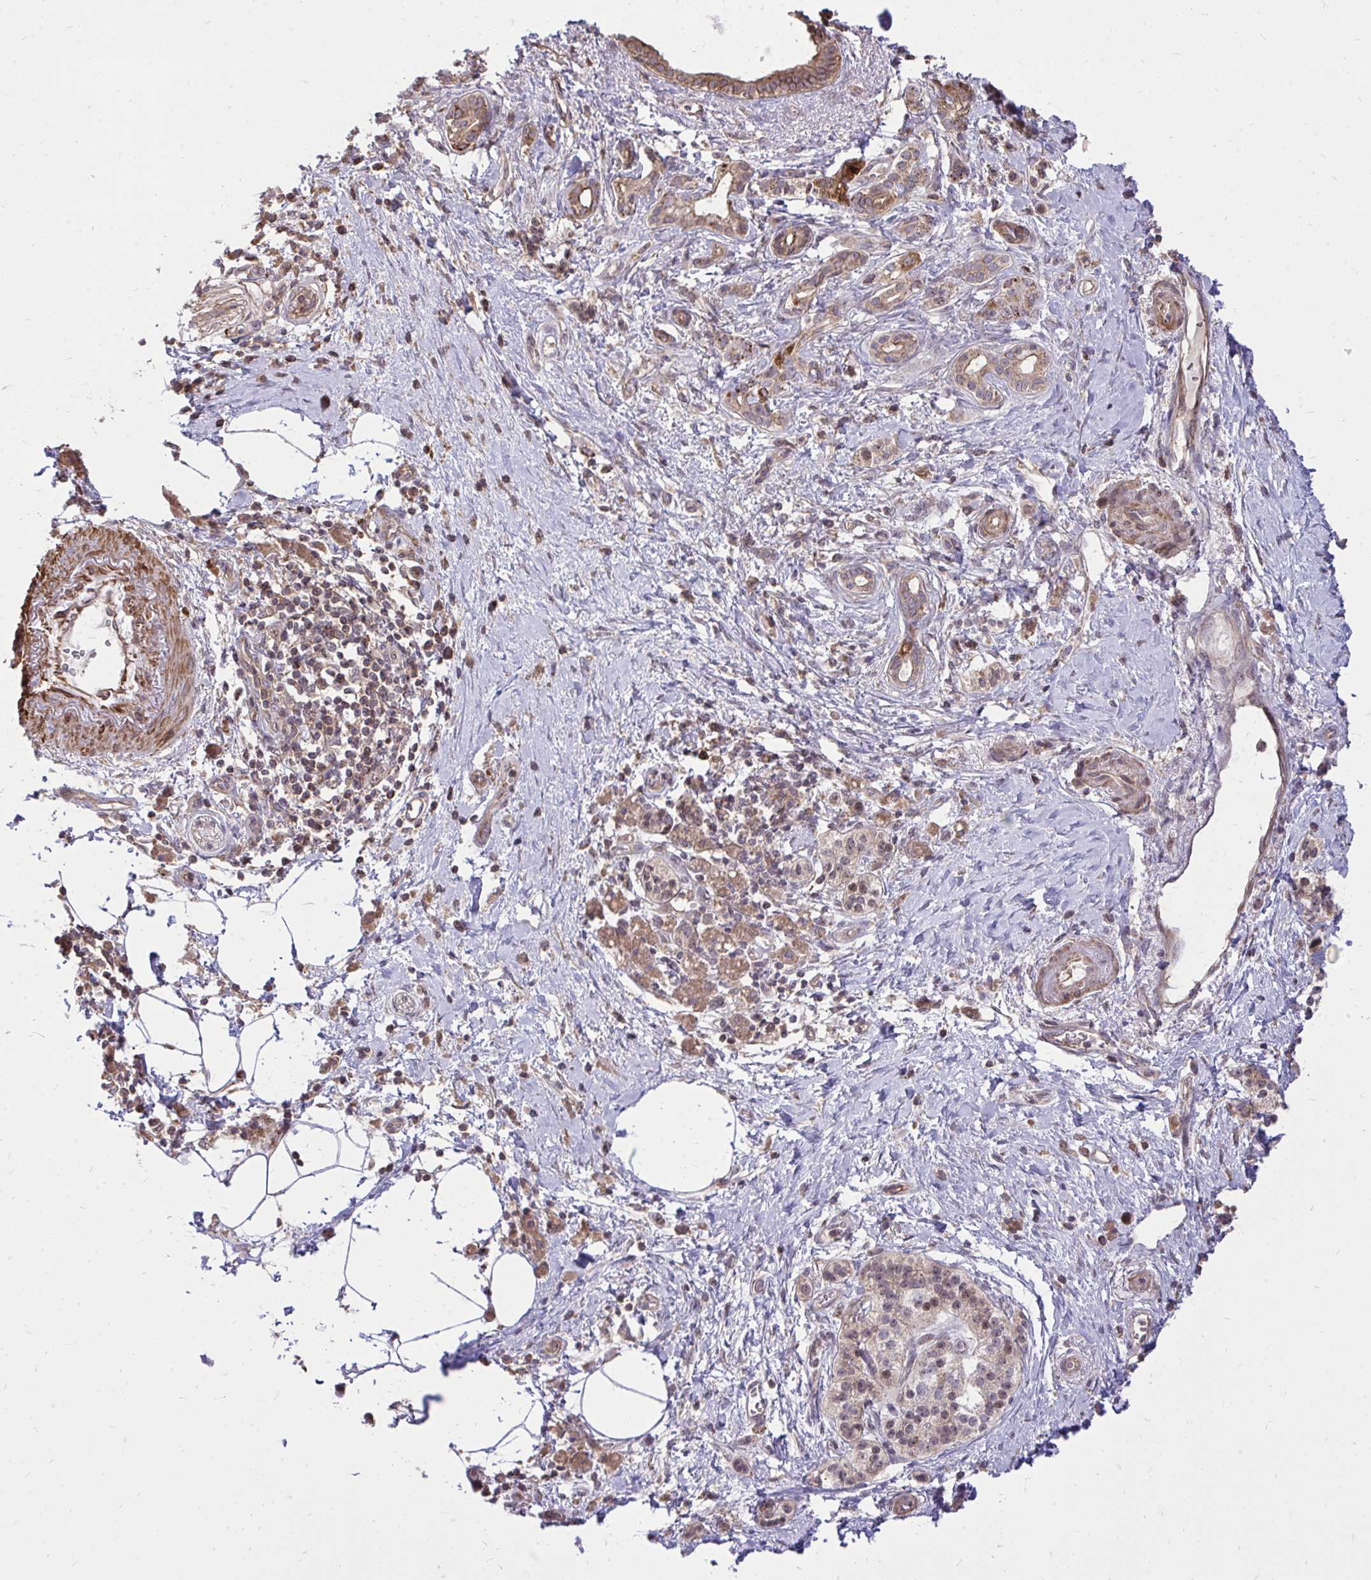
{"staining": {"intensity": "moderate", "quantity": "25%-75%", "location": "cytoplasmic/membranous"}, "tissue": "pancreatic cancer", "cell_type": "Tumor cells", "image_type": "cancer", "snomed": [{"axis": "morphology", "description": "Adenocarcinoma, NOS"}, {"axis": "topography", "description": "Pancreas"}], "caption": "Pancreatic cancer (adenocarcinoma) stained with DAB (3,3'-diaminobenzidine) immunohistochemistry displays medium levels of moderate cytoplasmic/membranous expression in approximately 25%-75% of tumor cells.", "gene": "SLC7A5", "patient": {"sex": "male", "age": 71}}